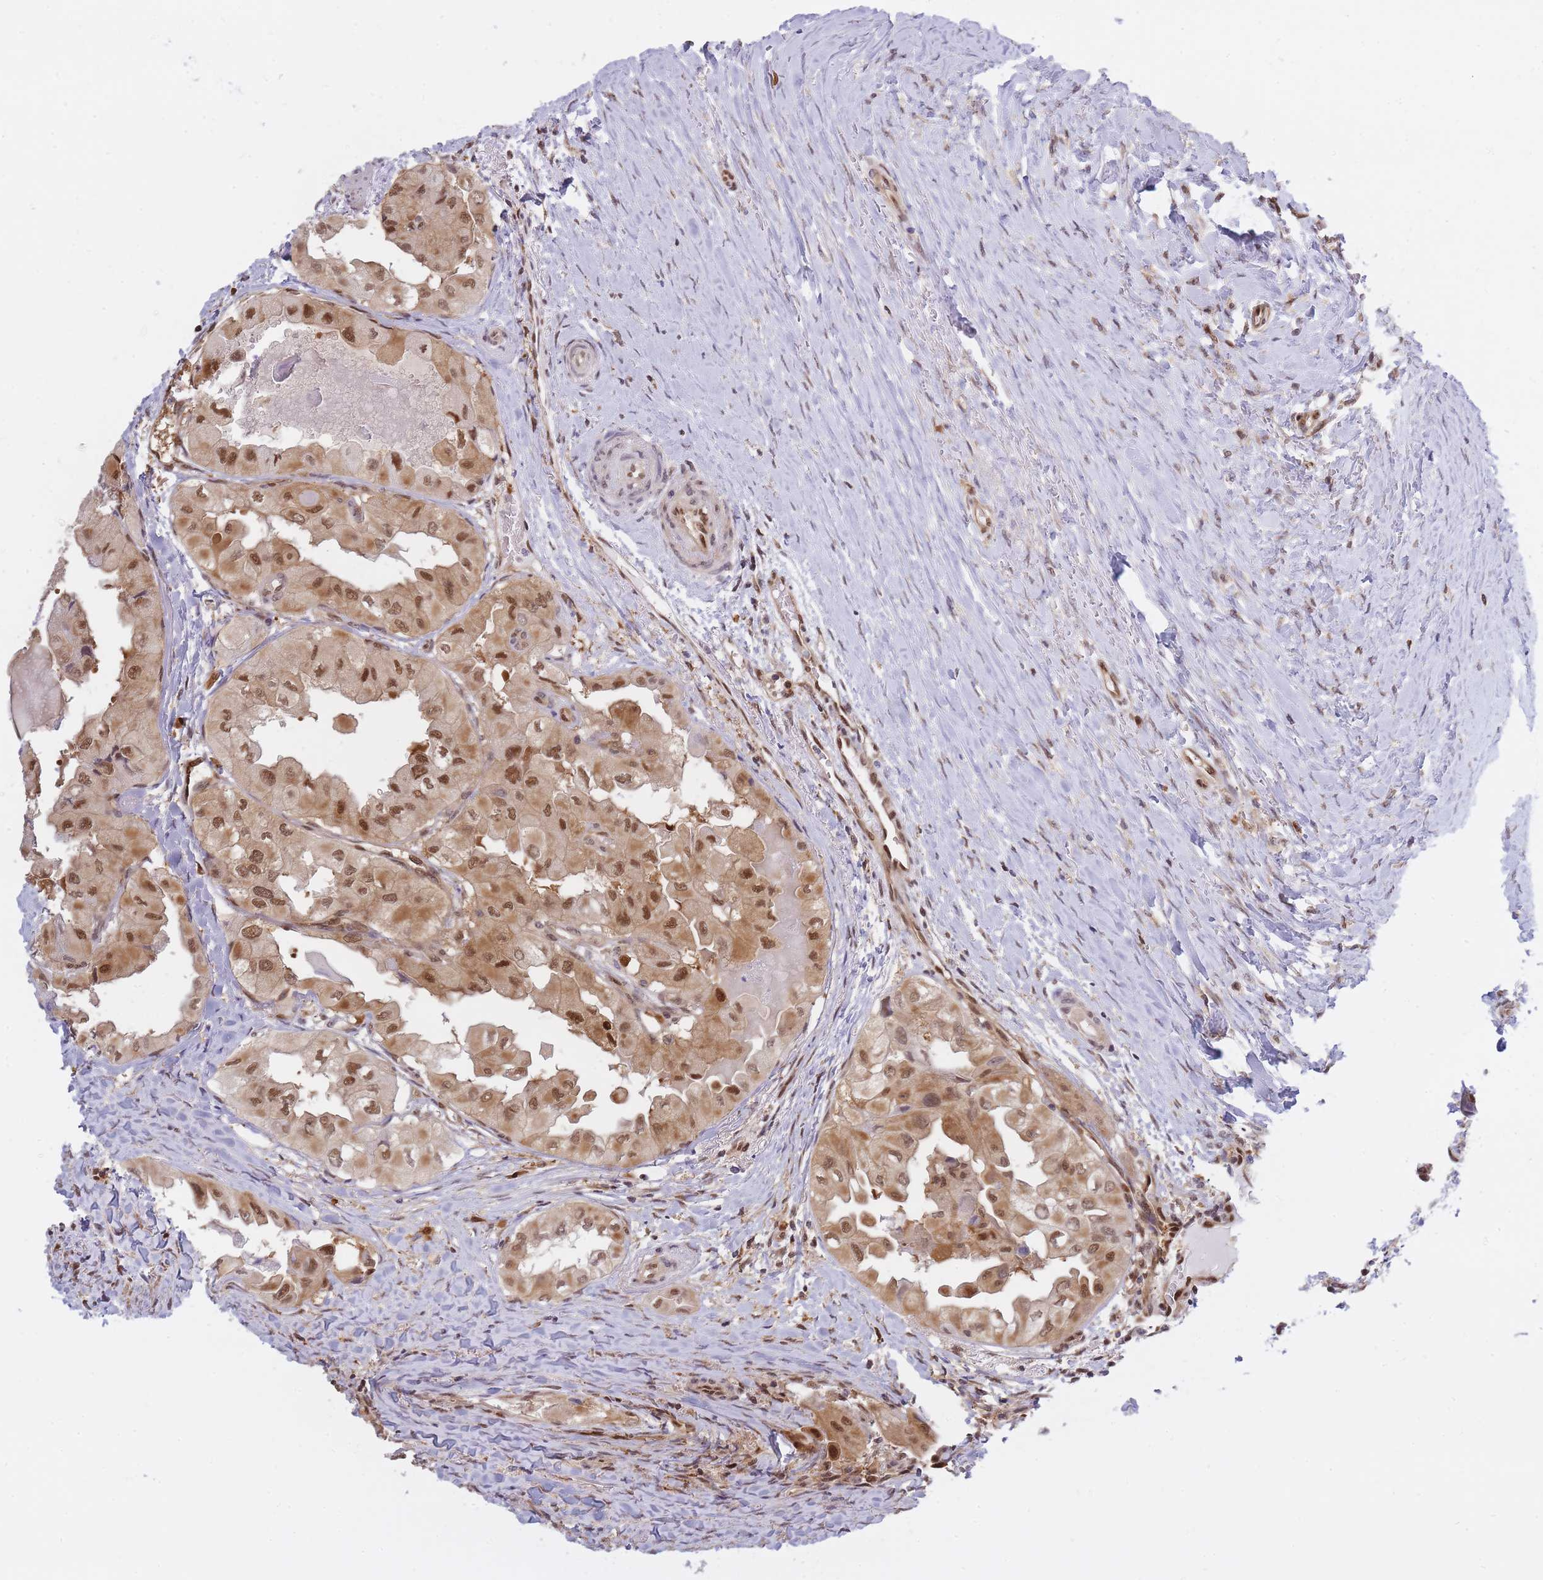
{"staining": {"intensity": "moderate", "quantity": ">75%", "location": "cytoplasmic/membranous,nuclear"}, "tissue": "thyroid cancer", "cell_type": "Tumor cells", "image_type": "cancer", "snomed": [{"axis": "morphology", "description": "Papillary adenocarcinoma, NOS"}, {"axis": "topography", "description": "Thyroid gland"}], "caption": "DAB immunohistochemical staining of human thyroid papillary adenocarcinoma reveals moderate cytoplasmic/membranous and nuclear protein staining in about >75% of tumor cells.", "gene": "NSFL1C", "patient": {"sex": "female", "age": 59}}